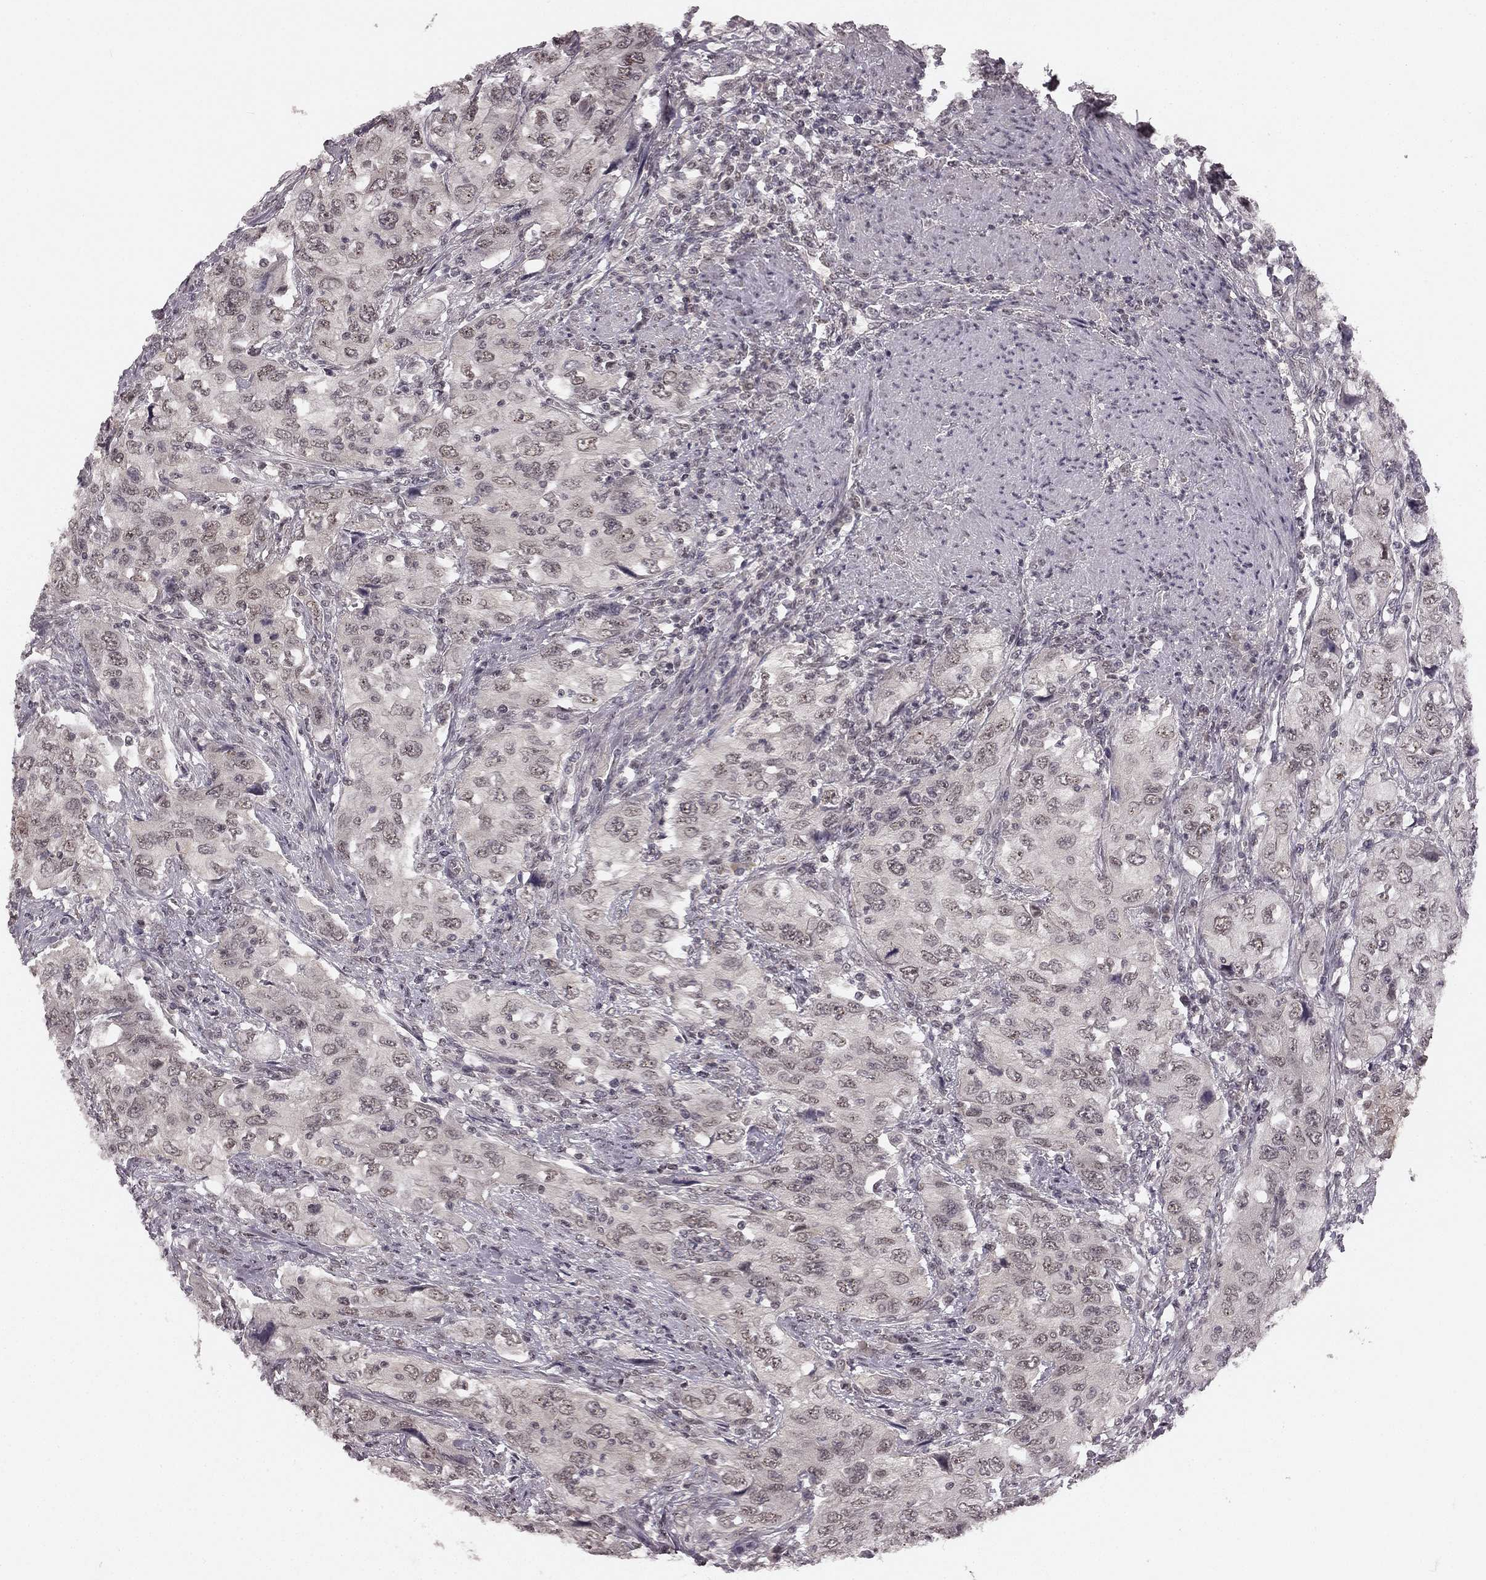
{"staining": {"intensity": "negative", "quantity": "none", "location": "none"}, "tissue": "urothelial cancer", "cell_type": "Tumor cells", "image_type": "cancer", "snomed": [{"axis": "morphology", "description": "Urothelial carcinoma, High grade"}, {"axis": "topography", "description": "Urinary bladder"}], "caption": "A high-resolution photomicrograph shows IHC staining of urothelial cancer, which shows no significant staining in tumor cells.", "gene": "HCN4", "patient": {"sex": "male", "age": 76}}